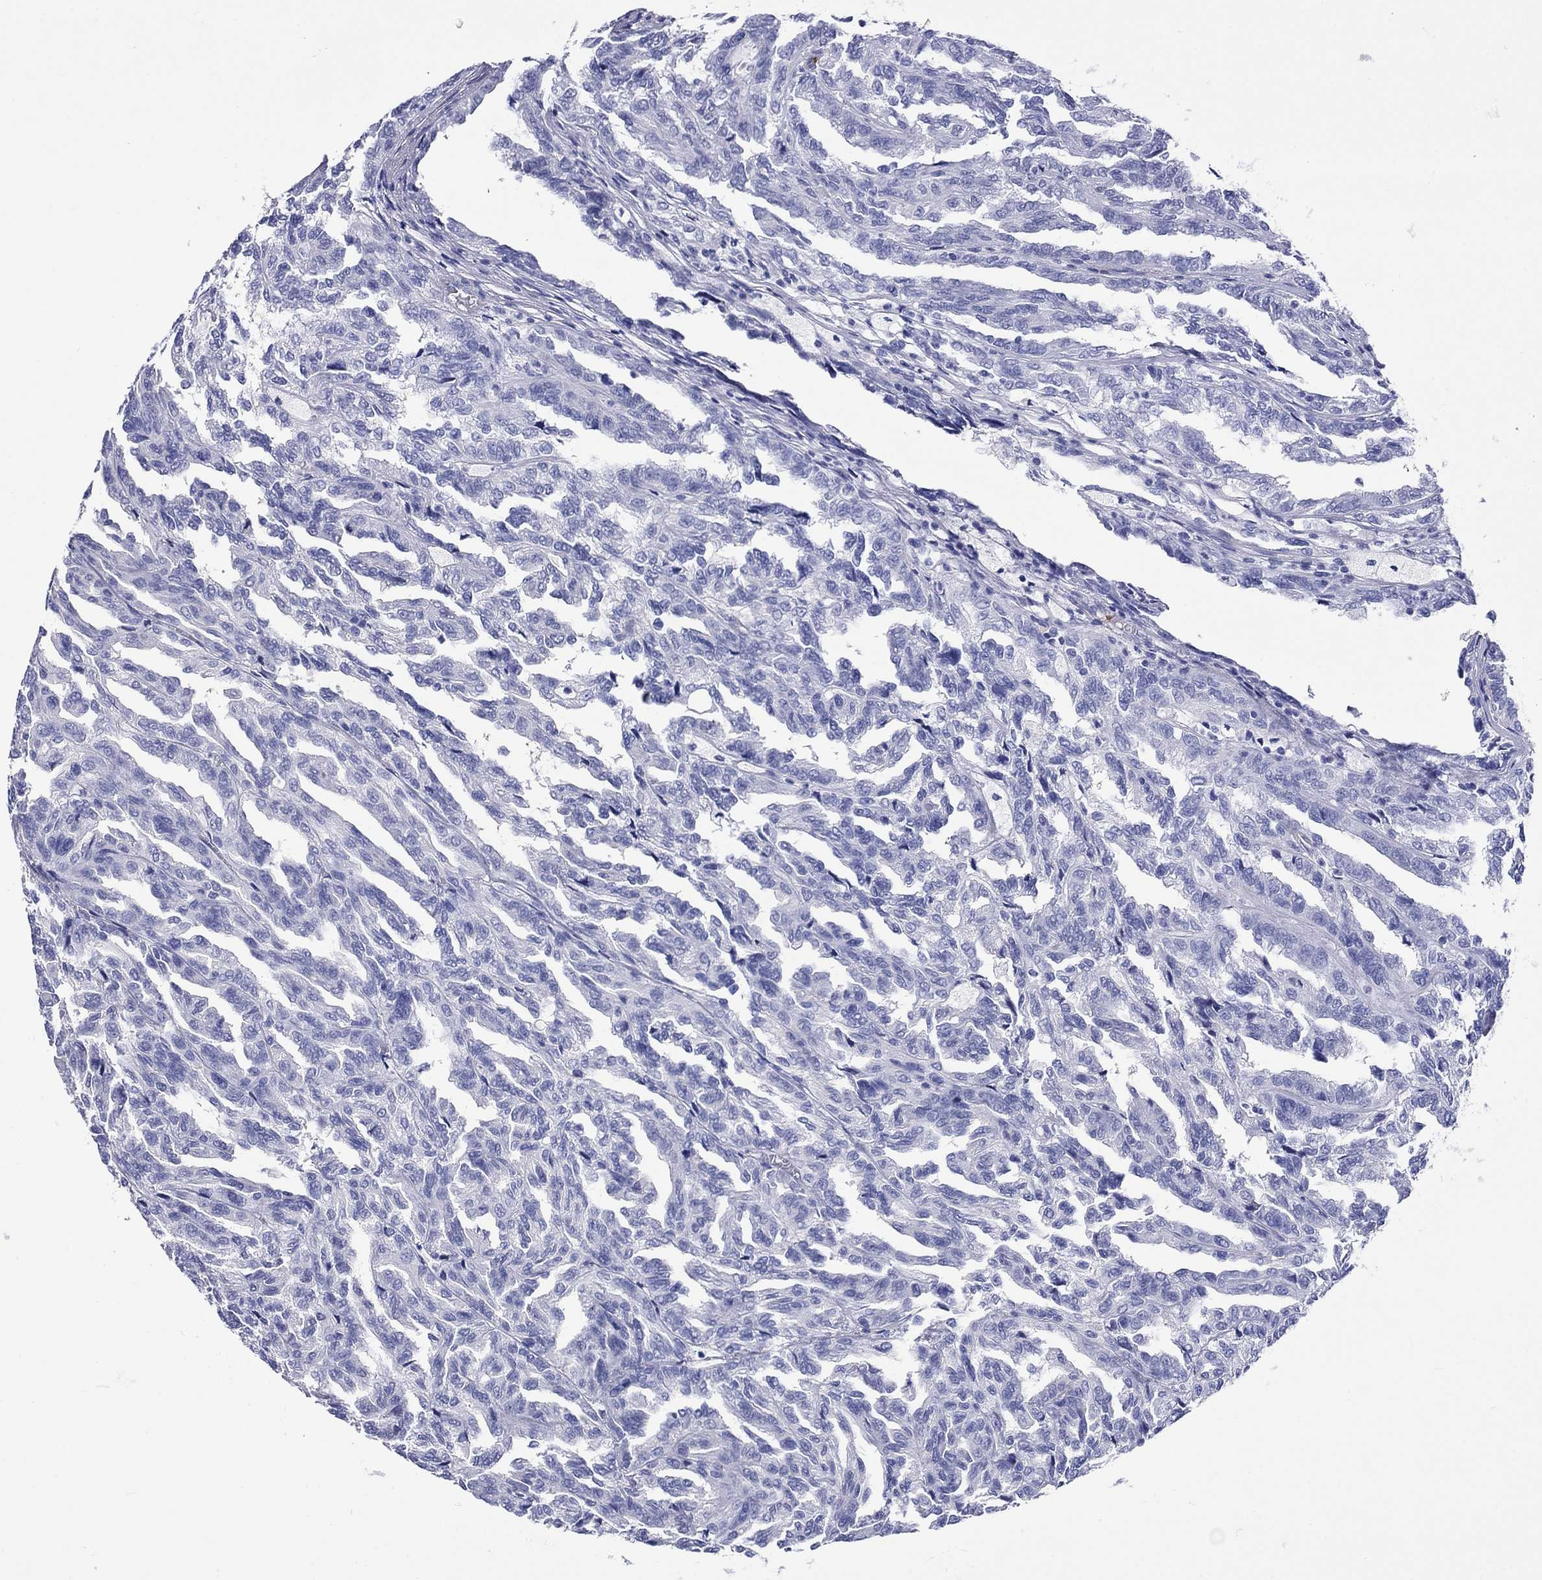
{"staining": {"intensity": "negative", "quantity": "none", "location": "none"}, "tissue": "renal cancer", "cell_type": "Tumor cells", "image_type": "cancer", "snomed": [{"axis": "morphology", "description": "Adenocarcinoma, NOS"}, {"axis": "topography", "description": "Kidney"}], "caption": "A high-resolution micrograph shows immunohistochemistry staining of renal cancer (adenocarcinoma), which displays no significant expression in tumor cells.", "gene": "ROM1", "patient": {"sex": "male", "age": 79}}